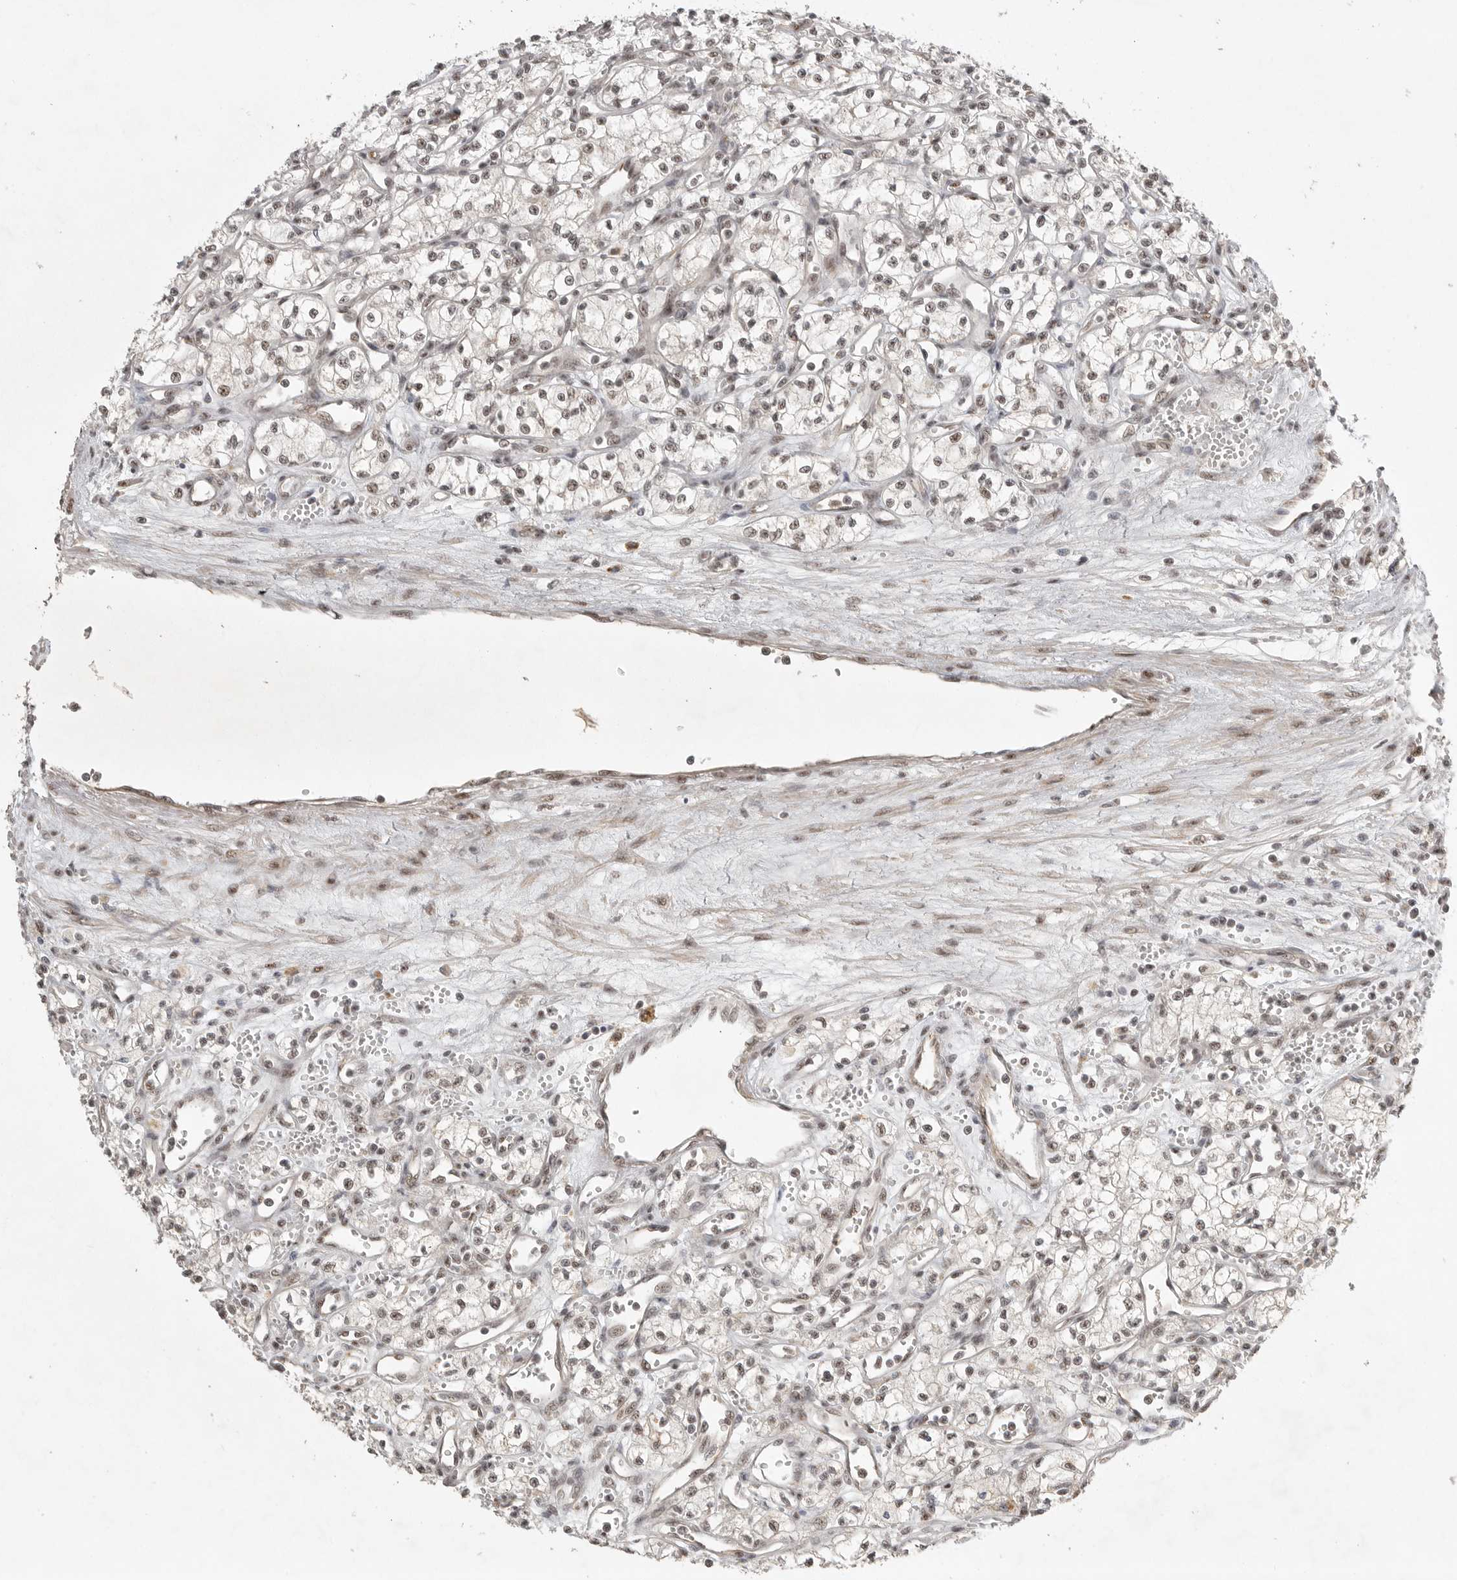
{"staining": {"intensity": "weak", "quantity": "25%-75%", "location": "nuclear"}, "tissue": "renal cancer", "cell_type": "Tumor cells", "image_type": "cancer", "snomed": [{"axis": "morphology", "description": "Adenocarcinoma, NOS"}, {"axis": "topography", "description": "Kidney"}], "caption": "Human adenocarcinoma (renal) stained with a protein marker exhibits weak staining in tumor cells.", "gene": "POMP", "patient": {"sex": "male", "age": 59}}